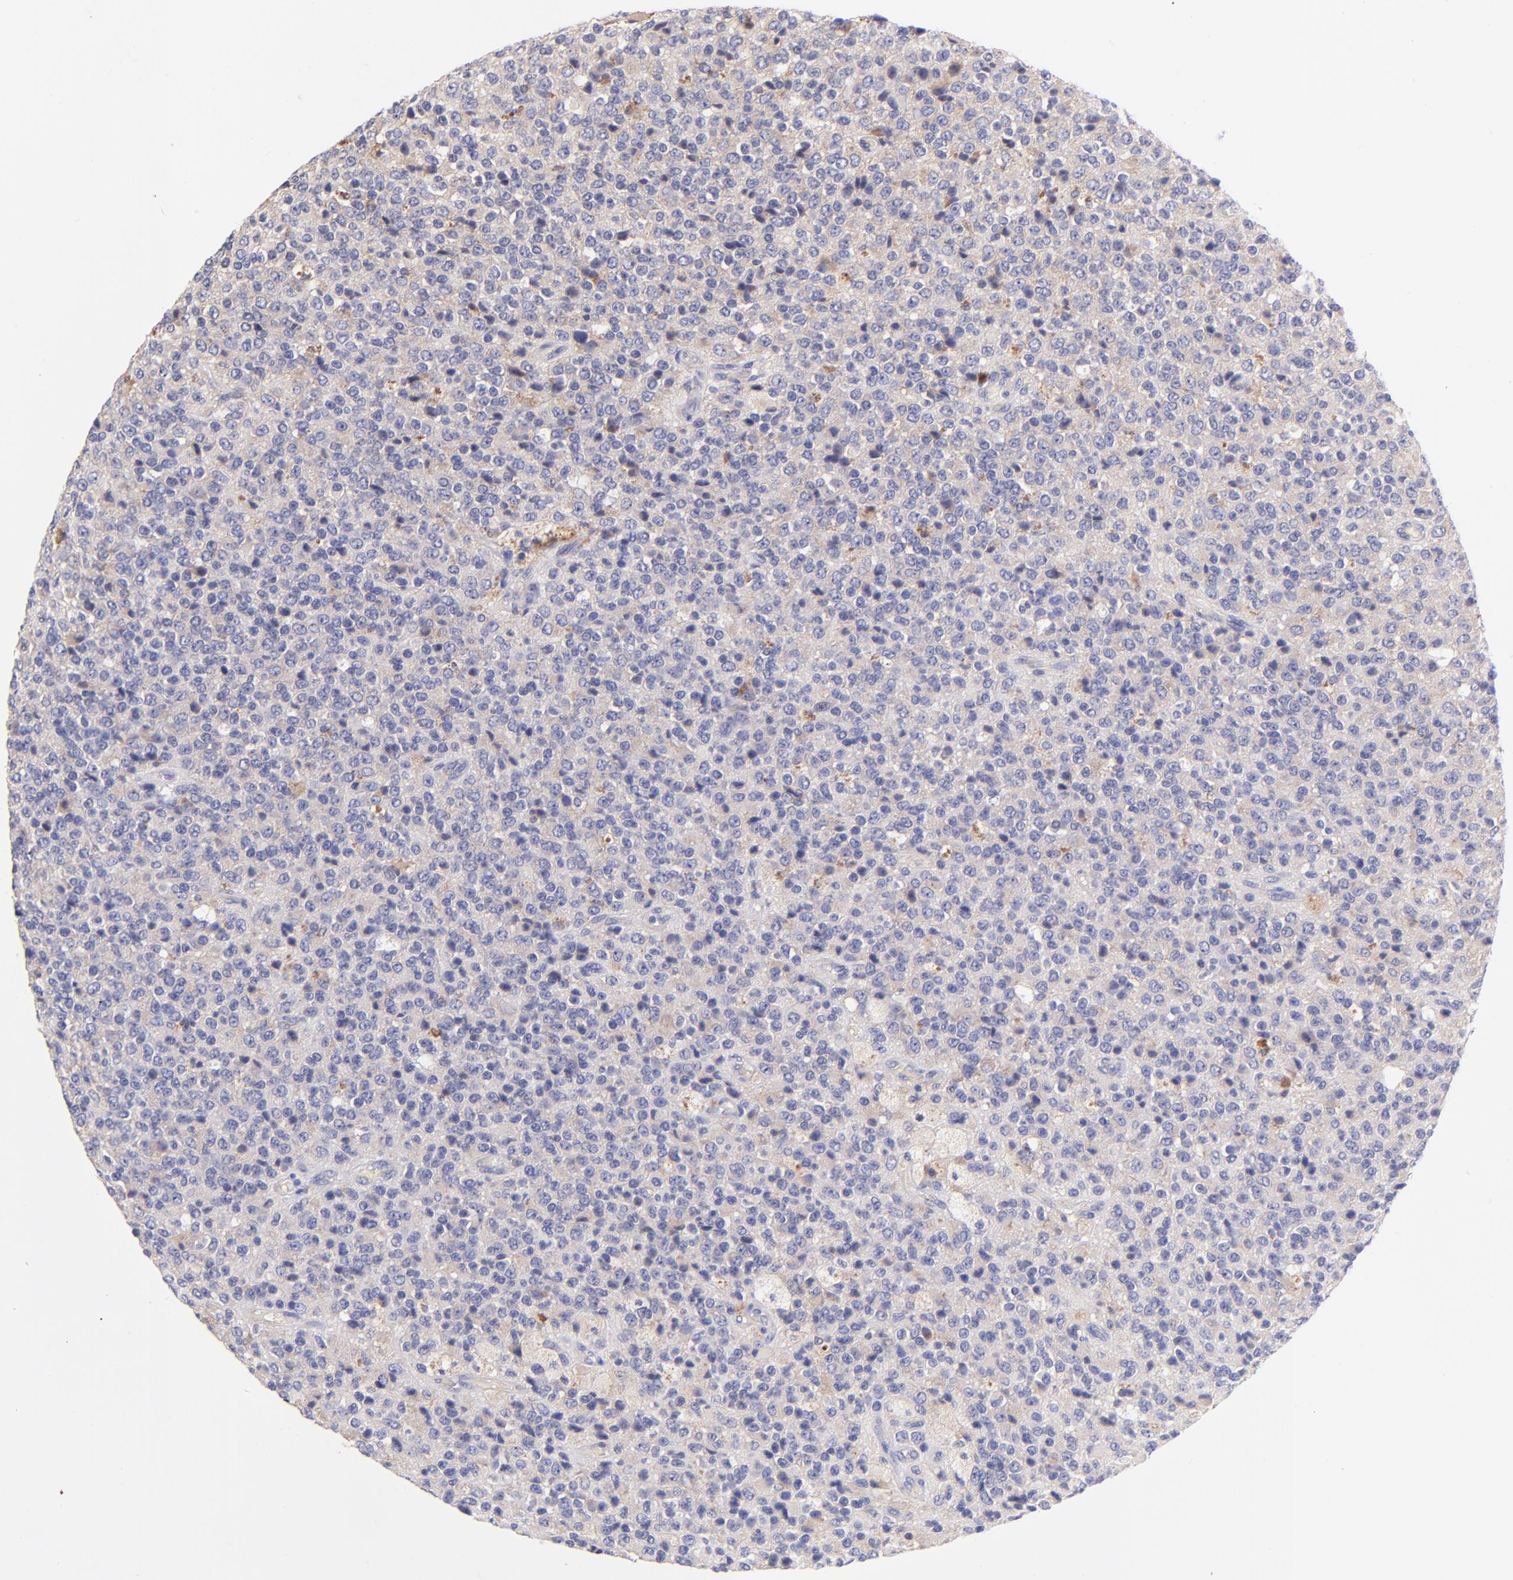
{"staining": {"intensity": "weak", "quantity": "<25%", "location": "cytoplasmic/membranous"}, "tissue": "glioma", "cell_type": "Tumor cells", "image_type": "cancer", "snomed": [{"axis": "morphology", "description": "Glioma, malignant, High grade"}, {"axis": "topography", "description": "pancreas cauda"}], "caption": "DAB (3,3'-diaminobenzidine) immunohistochemical staining of glioma displays no significant positivity in tumor cells.", "gene": "RPL11", "patient": {"sex": "male", "age": 60}}